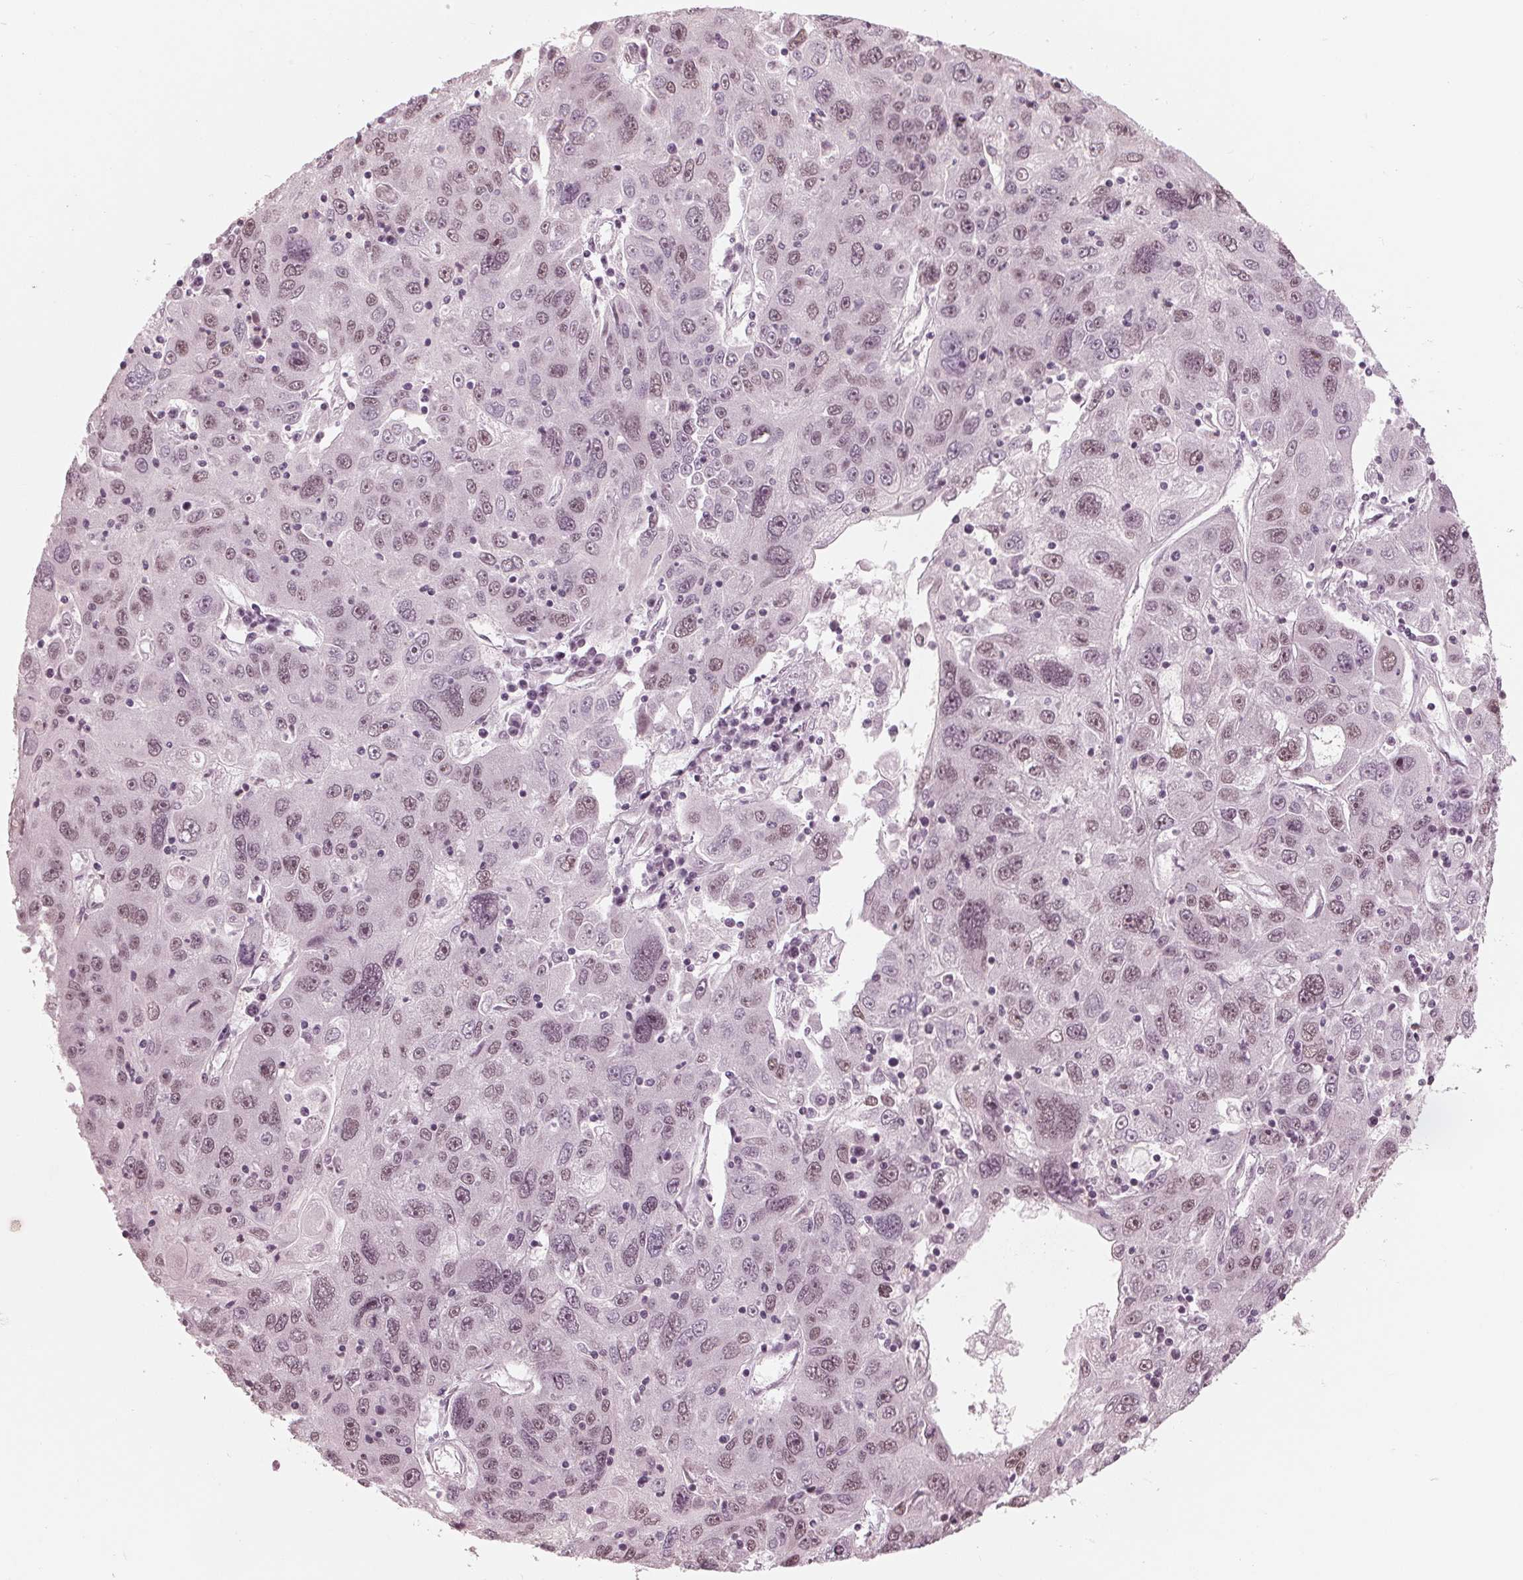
{"staining": {"intensity": "weak", "quantity": "25%-75%", "location": "nuclear"}, "tissue": "stomach cancer", "cell_type": "Tumor cells", "image_type": "cancer", "snomed": [{"axis": "morphology", "description": "Adenocarcinoma, NOS"}, {"axis": "topography", "description": "Stomach"}], "caption": "Adenocarcinoma (stomach) stained with a brown dye shows weak nuclear positive staining in about 25%-75% of tumor cells.", "gene": "ADPRHL1", "patient": {"sex": "male", "age": 56}}